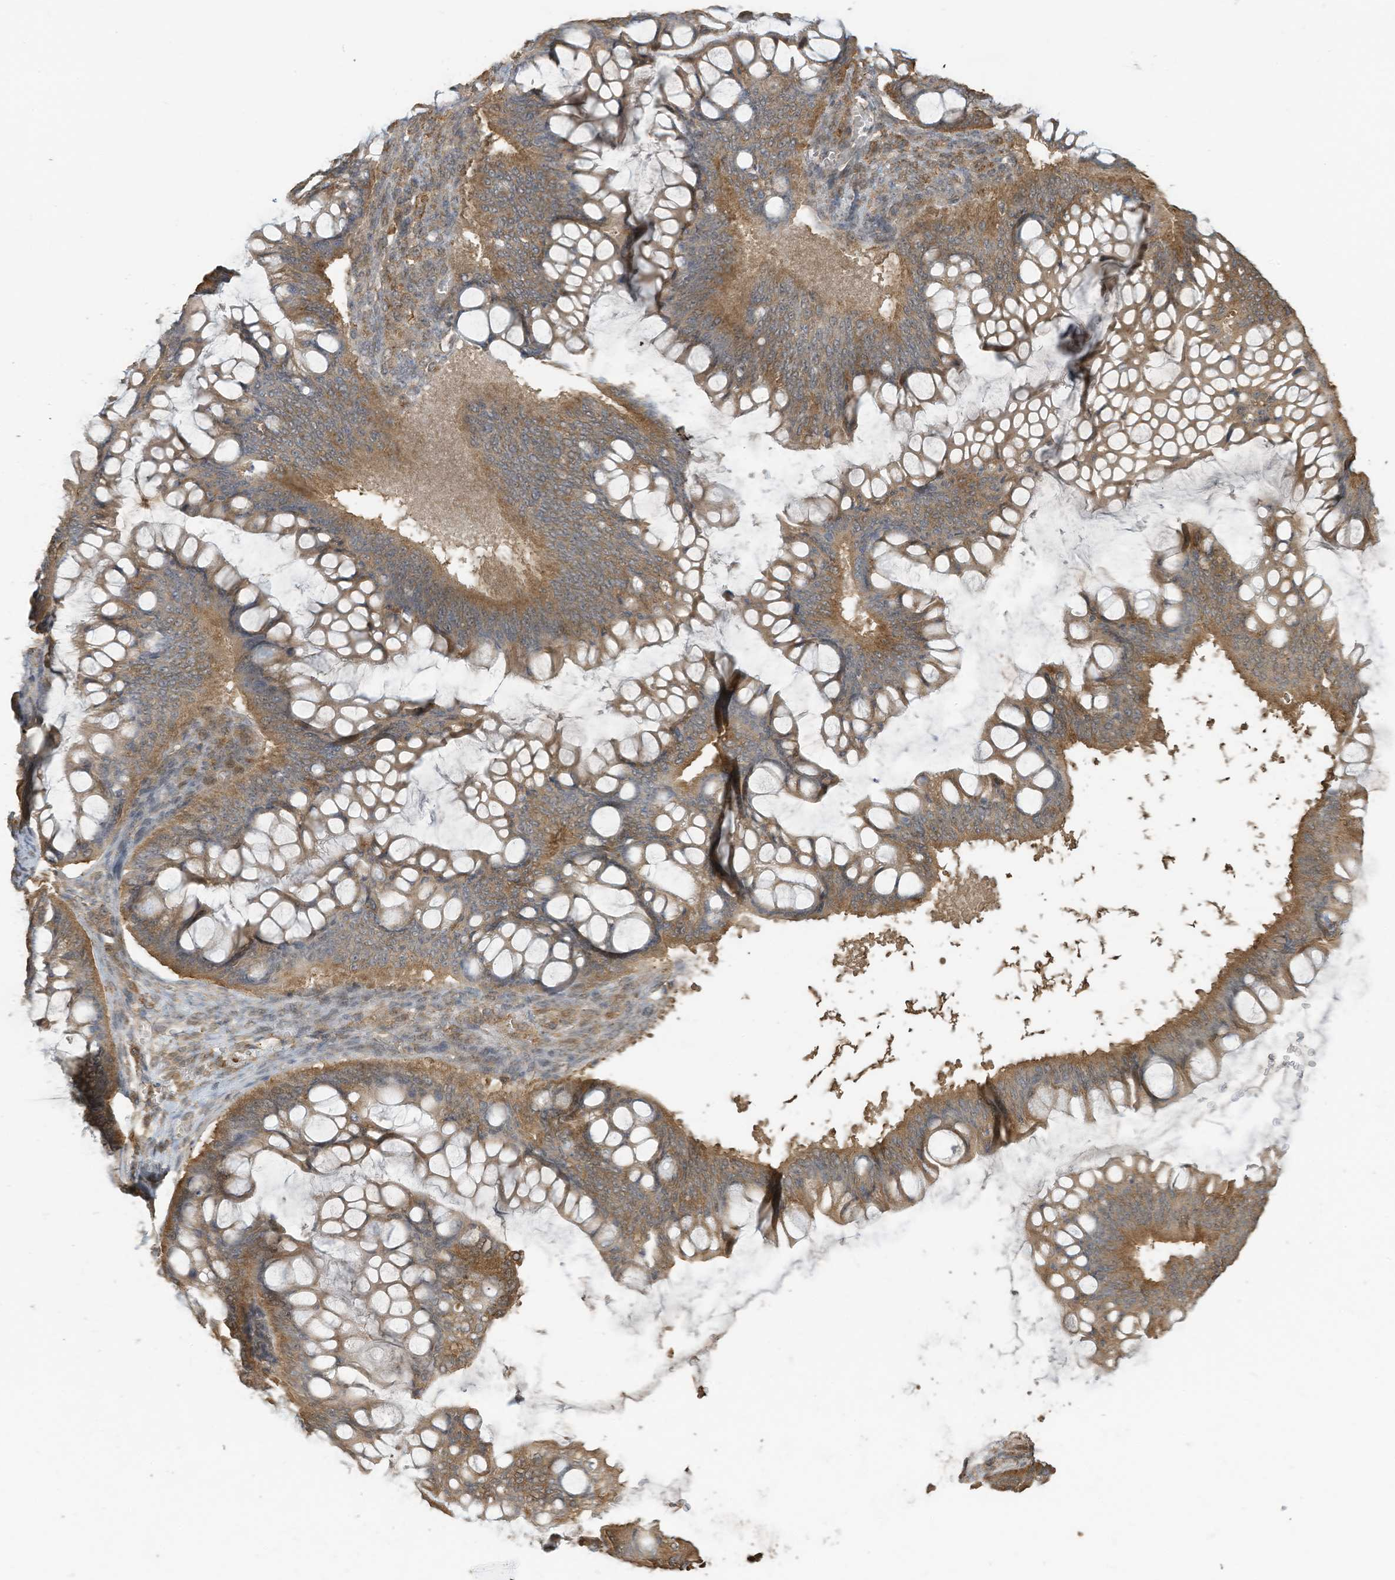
{"staining": {"intensity": "moderate", "quantity": ">75%", "location": "cytoplasmic/membranous"}, "tissue": "ovarian cancer", "cell_type": "Tumor cells", "image_type": "cancer", "snomed": [{"axis": "morphology", "description": "Cystadenocarcinoma, mucinous, NOS"}, {"axis": "topography", "description": "Ovary"}], "caption": "Ovarian mucinous cystadenocarcinoma was stained to show a protein in brown. There is medium levels of moderate cytoplasmic/membranous positivity in approximately >75% of tumor cells. (DAB (3,3'-diaminobenzidine) = brown stain, brightfield microscopy at high magnification).", "gene": "COX10", "patient": {"sex": "female", "age": 73}}